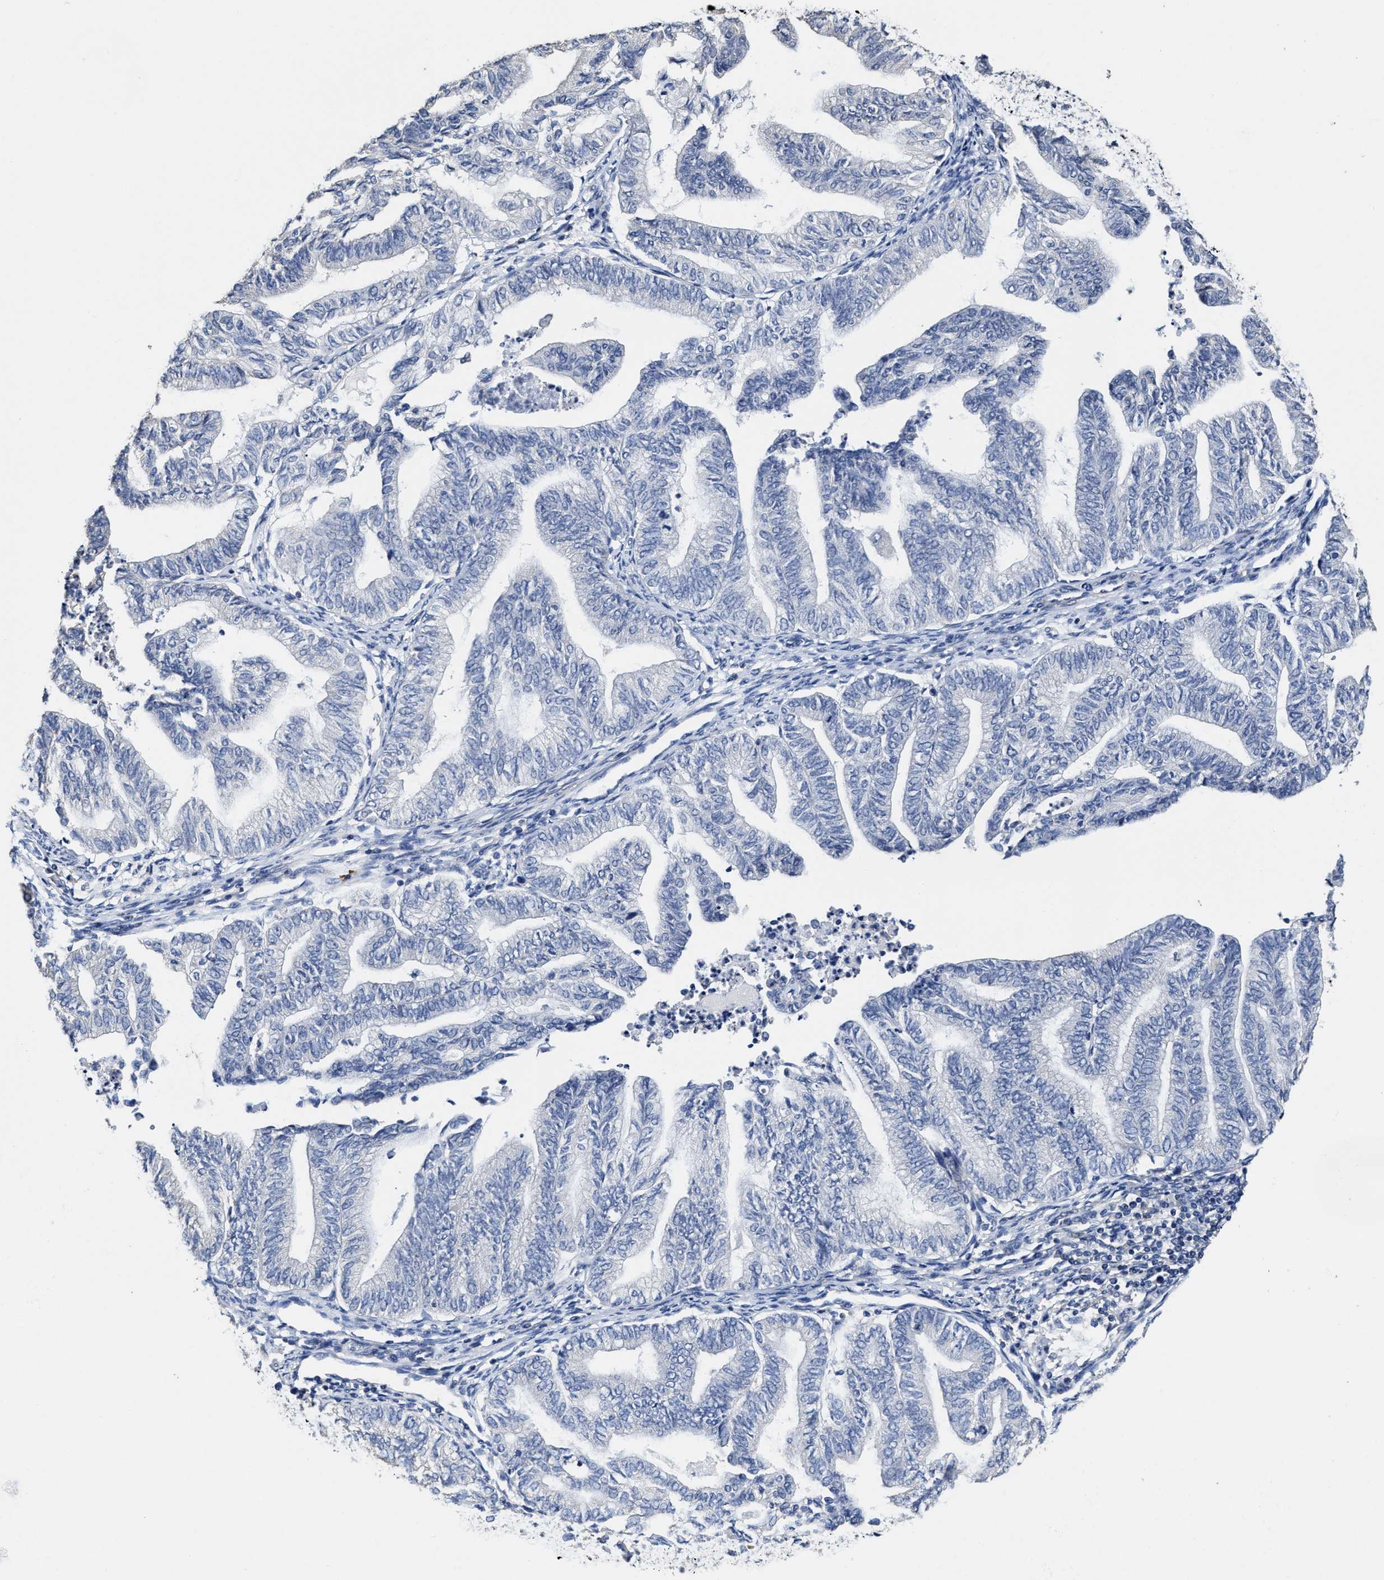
{"staining": {"intensity": "negative", "quantity": "none", "location": "none"}, "tissue": "endometrial cancer", "cell_type": "Tumor cells", "image_type": "cancer", "snomed": [{"axis": "morphology", "description": "Adenocarcinoma, NOS"}, {"axis": "topography", "description": "Endometrium"}], "caption": "This is an immunohistochemistry image of human endometrial adenocarcinoma. There is no expression in tumor cells.", "gene": "ZFAT", "patient": {"sex": "female", "age": 79}}